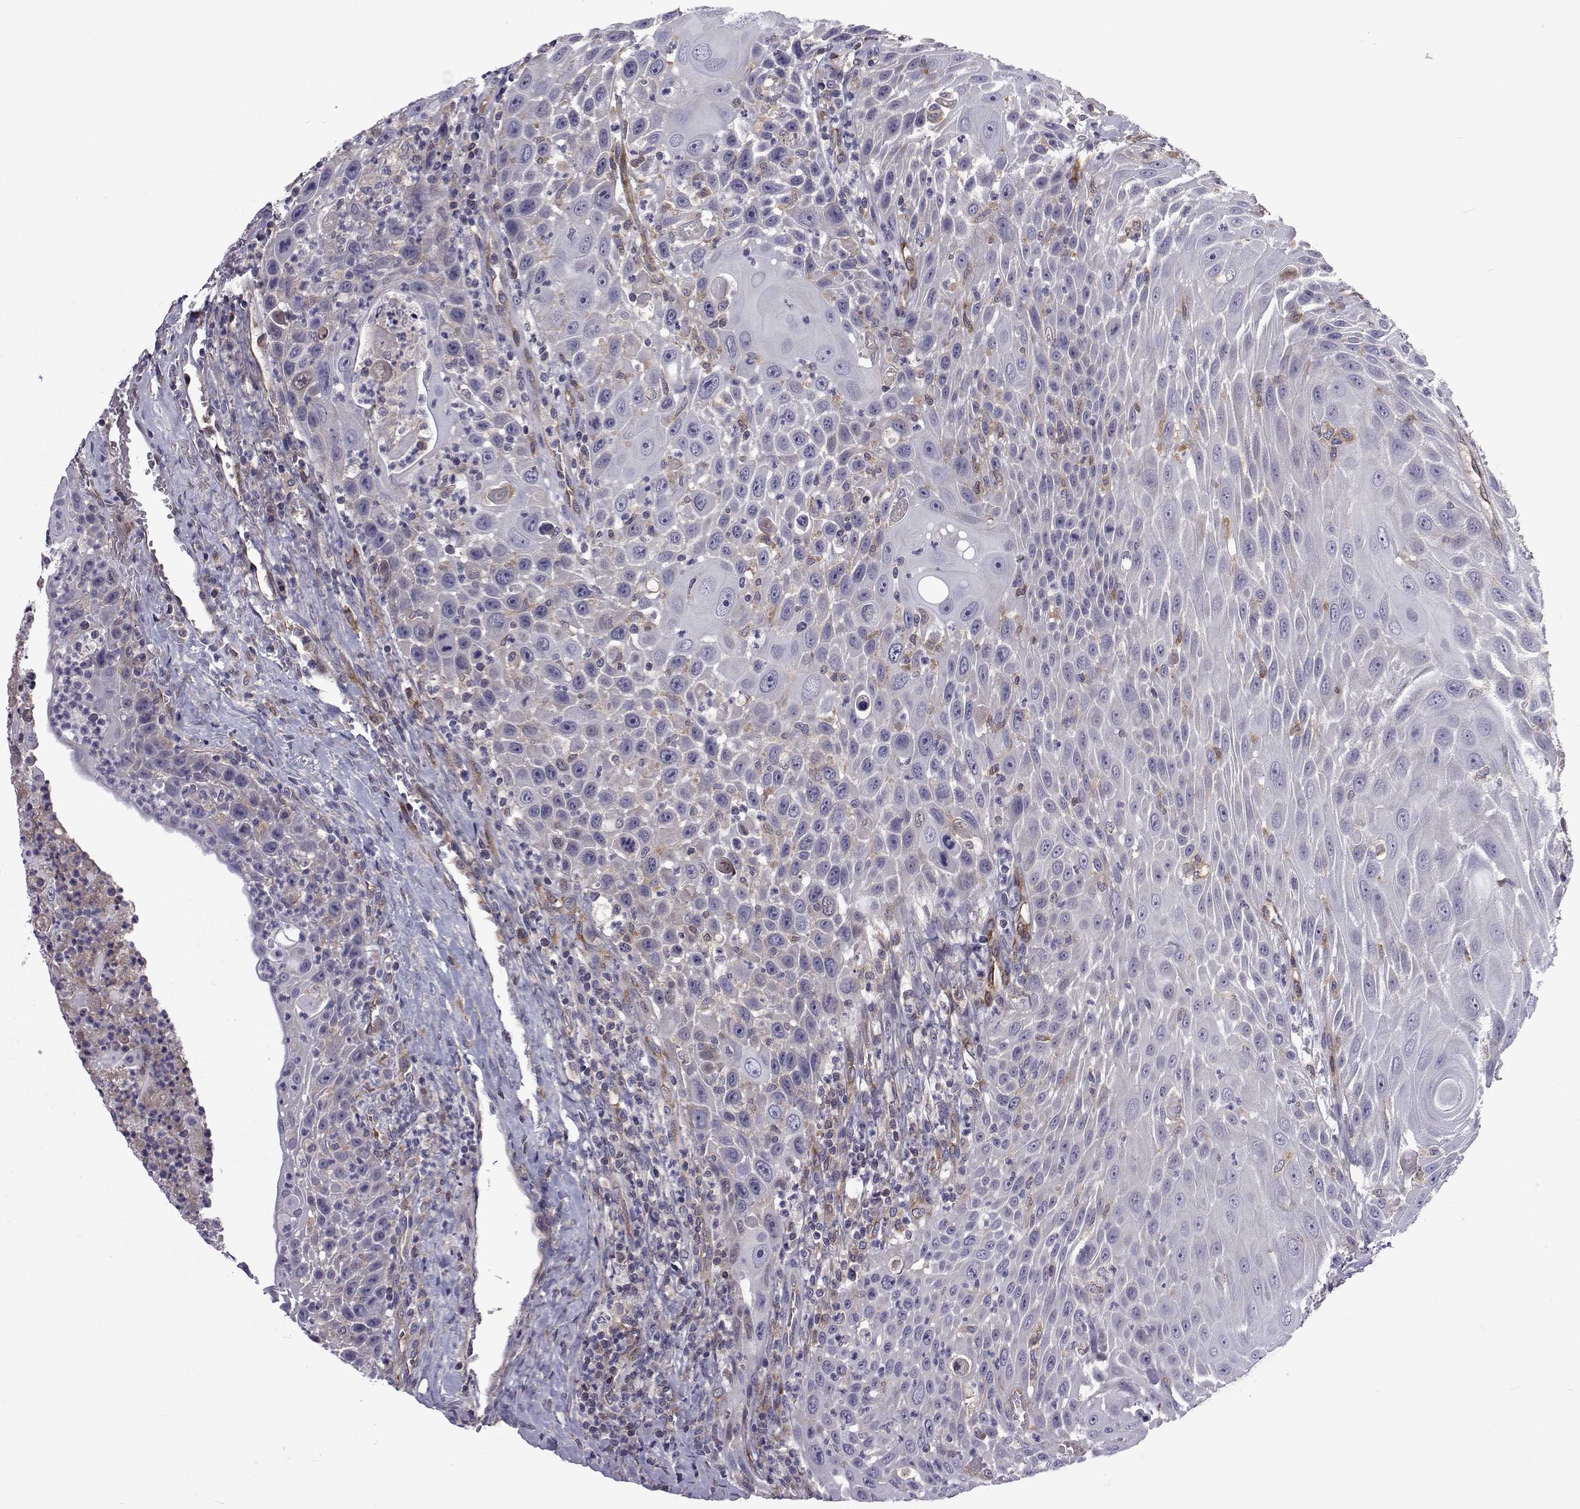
{"staining": {"intensity": "negative", "quantity": "none", "location": "none"}, "tissue": "head and neck cancer", "cell_type": "Tumor cells", "image_type": "cancer", "snomed": [{"axis": "morphology", "description": "Squamous cell carcinoma, NOS"}, {"axis": "topography", "description": "Head-Neck"}], "caption": "Immunohistochemical staining of human head and neck cancer shows no significant staining in tumor cells. Nuclei are stained in blue.", "gene": "TCF15", "patient": {"sex": "male", "age": 69}}